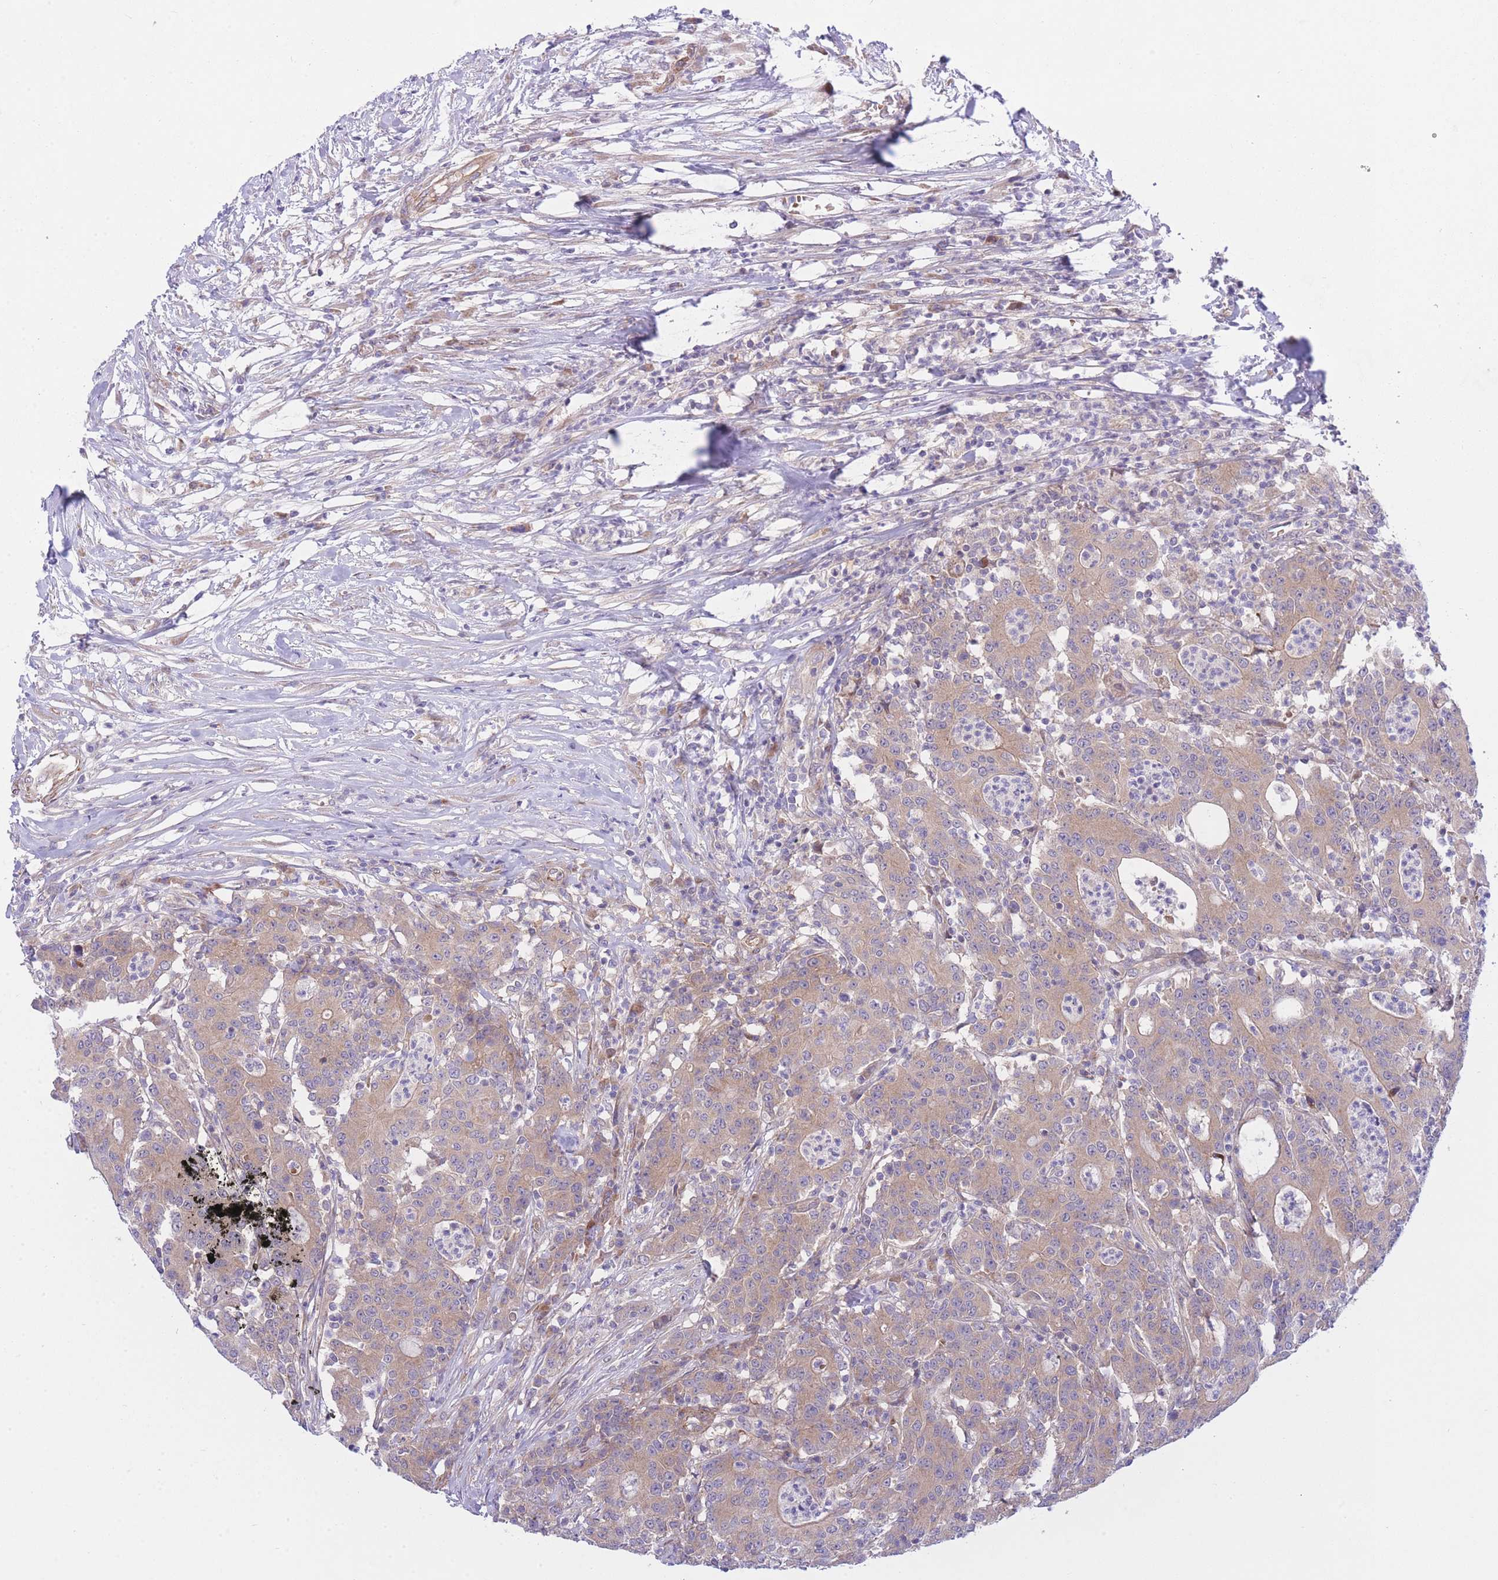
{"staining": {"intensity": "weak", "quantity": ">75%", "location": "cytoplasmic/membranous"}, "tissue": "colorectal cancer", "cell_type": "Tumor cells", "image_type": "cancer", "snomed": [{"axis": "morphology", "description": "Adenocarcinoma, NOS"}, {"axis": "topography", "description": "Colon"}], "caption": "Immunohistochemistry (IHC) micrograph of human colorectal adenocarcinoma stained for a protein (brown), which reveals low levels of weak cytoplasmic/membranous staining in approximately >75% of tumor cells.", "gene": "CHAC1", "patient": {"sex": "male", "age": 83}}